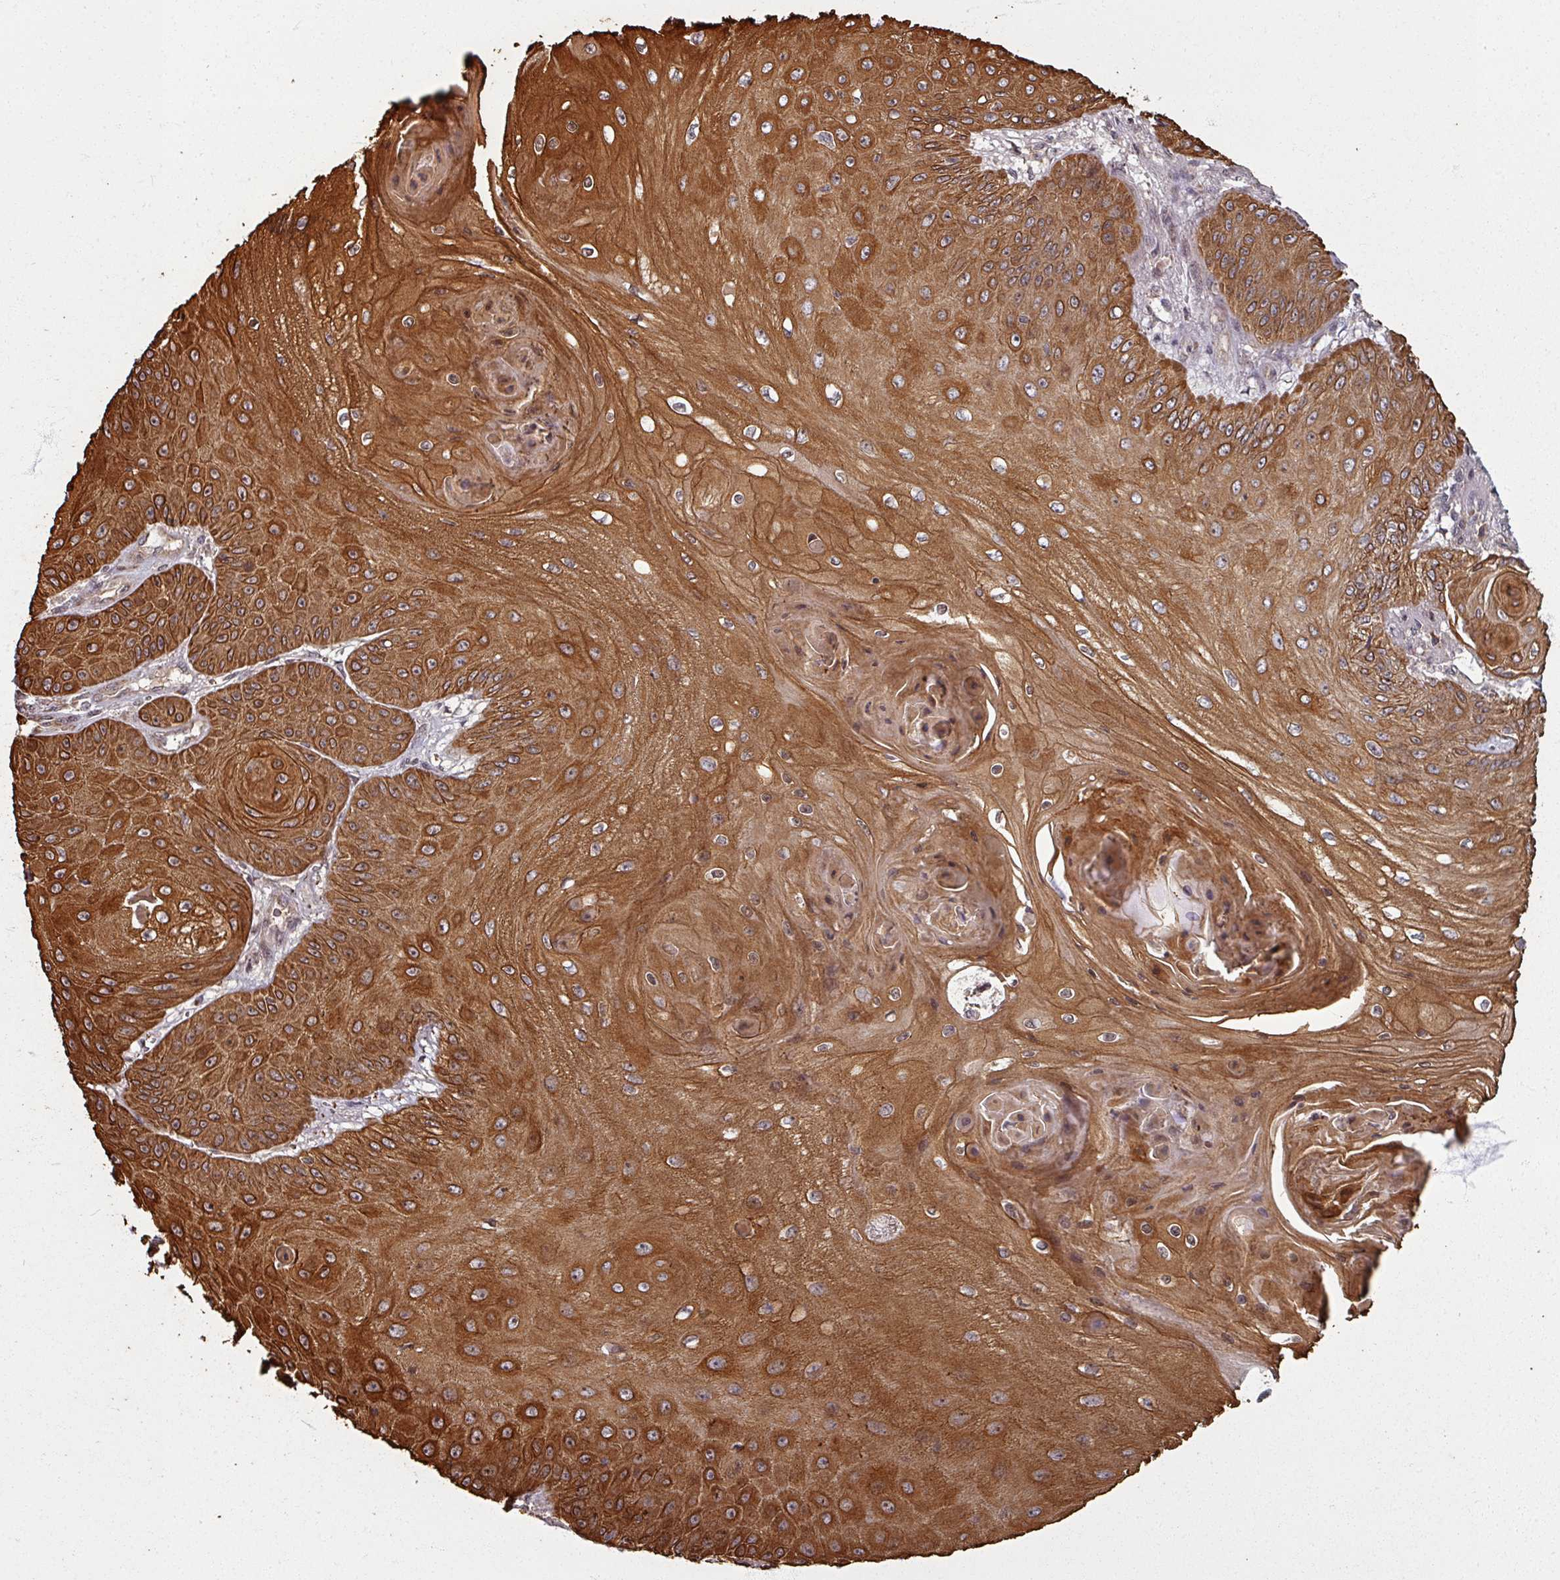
{"staining": {"intensity": "strong", "quantity": ">75%", "location": "cytoplasmic/membranous"}, "tissue": "skin cancer", "cell_type": "Tumor cells", "image_type": "cancer", "snomed": [{"axis": "morphology", "description": "Squamous cell carcinoma, NOS"}, {"axis": "topography", "description": "Skin"}], "caption": "This is a photomicrograph of immunohistochemistry staining of skin squamous cell carcinoma, which shows strong expression in the cytoplasmic/membranous of tumor cells.", "gene": "SWI5", "patient": {"sex": "male", "age": 70}}